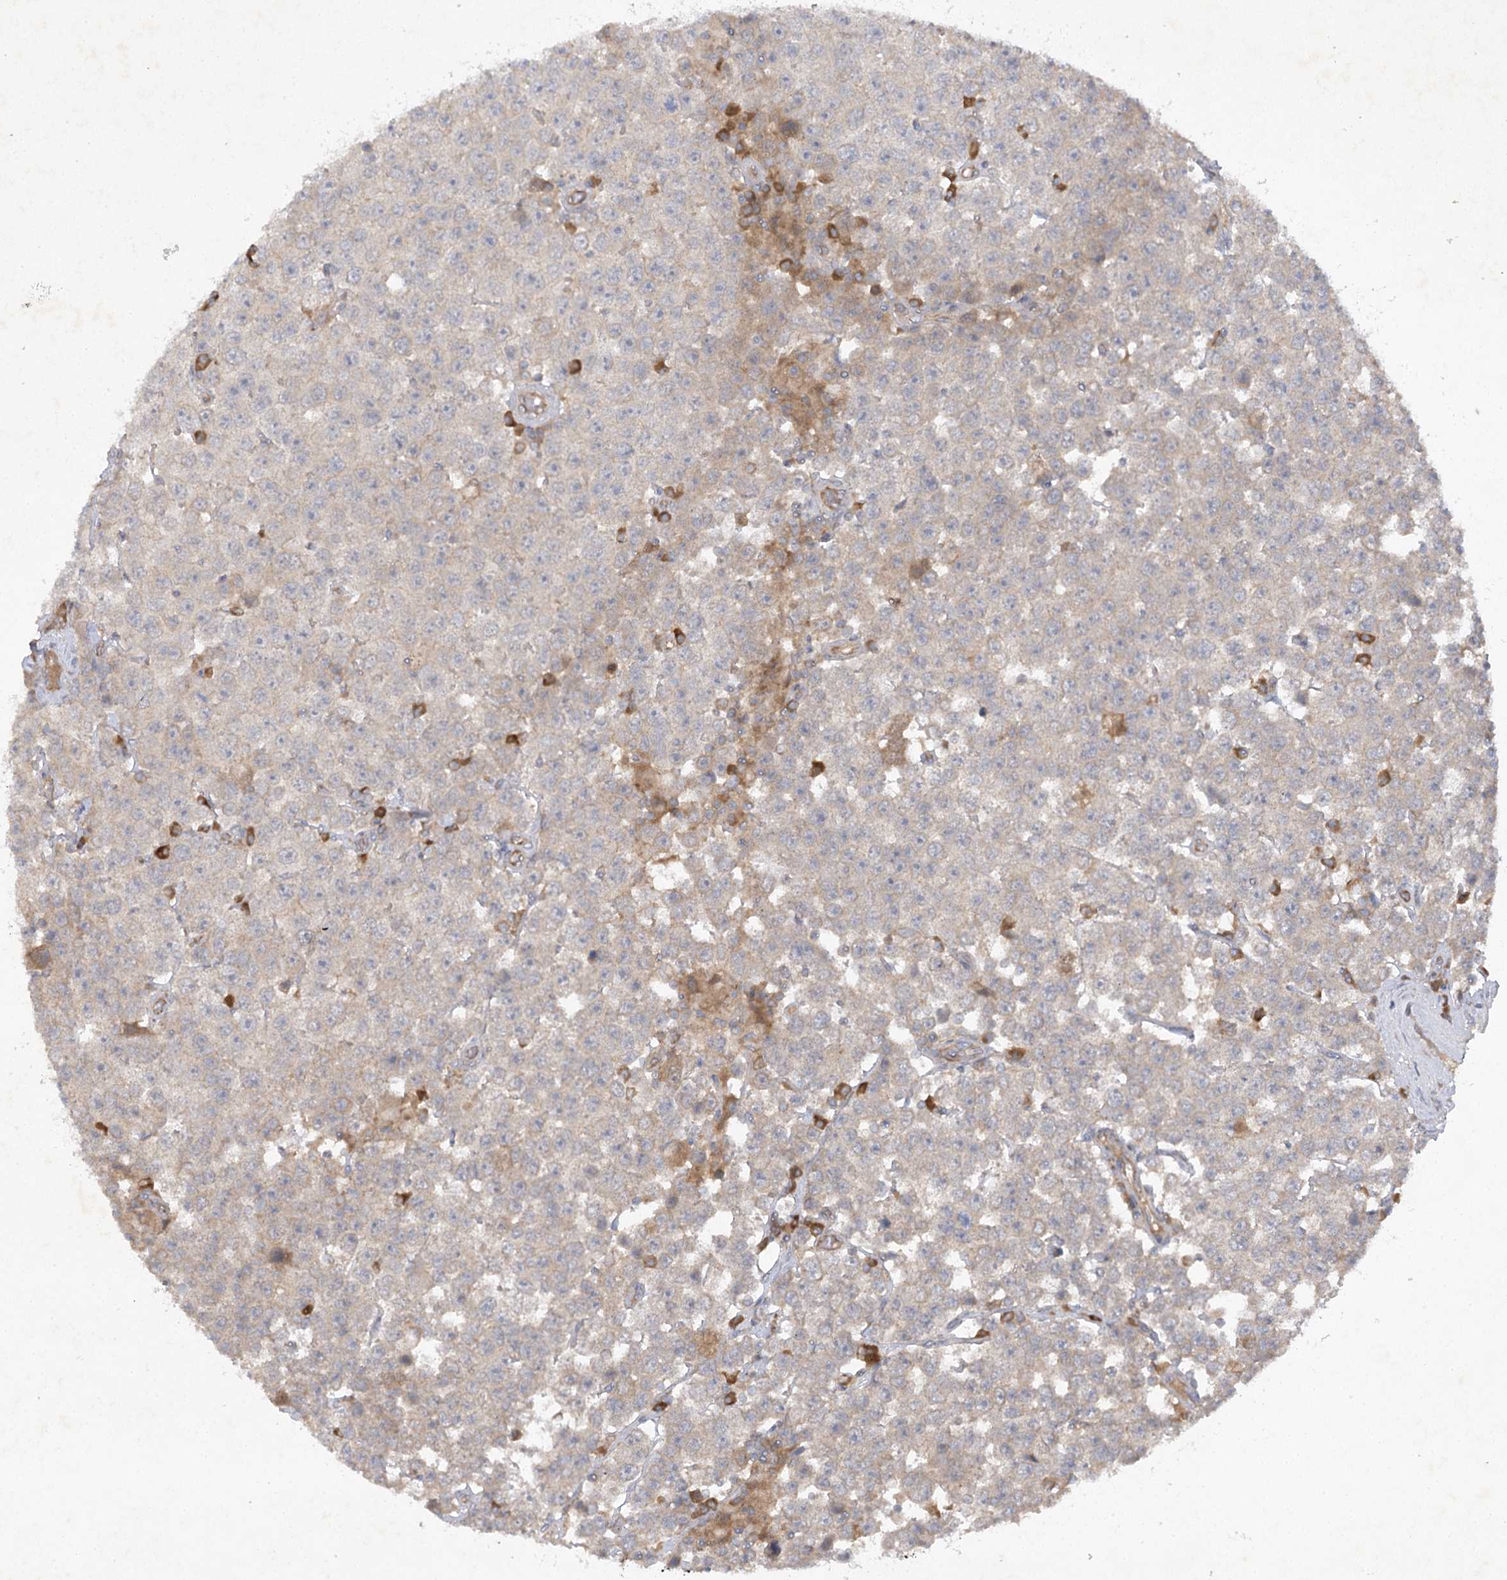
{"staining": {"intensity": "weak", "quantity": "<25%", "location": "cytoplasmic/membranous"}, "tissue": "testis cancer", "cell_type": "Tumor cells", "image_type": "cancer", "snomed": [{"axis": "morphology", "description": "Seminoma, NOS"}, {"axis": "topography", "description": "Testis"}], "caption": "High magnification brightfield microscopy of testis cancer (seminoma) stained with DAB (3,3'-diaminobenzidine) (brown) and counterstained with hematoxylin (blue): tumor cells show no significant staining.", "gene": "TRAF3IP1", "patient": {"sex": "male", "age": 28}}